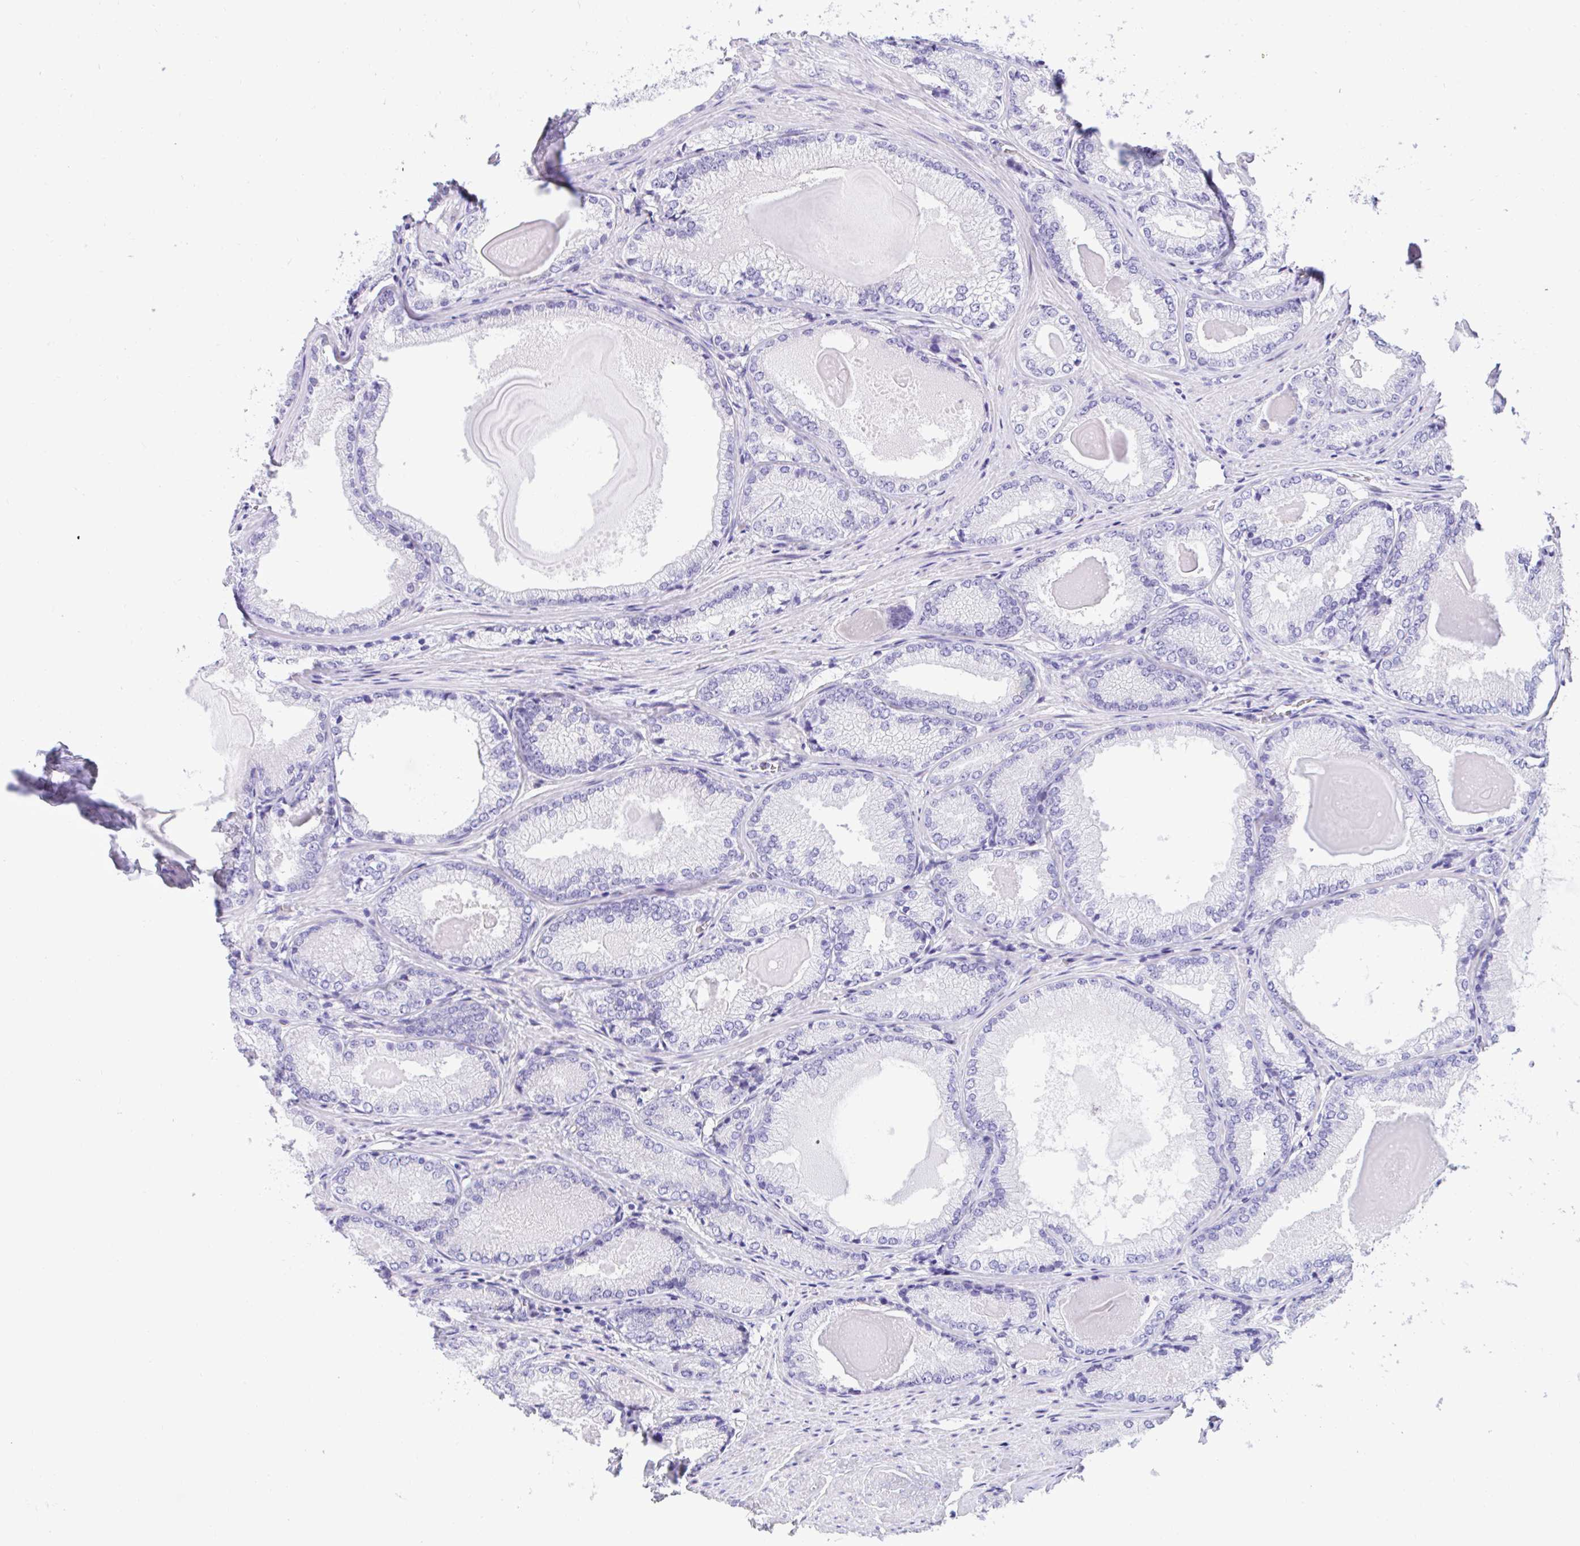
{"staining": {"intensity": "negative", "quantity": "none", "location": "none"}, "tissue": "prostate cancer", "cell_type": "Tumor cells", "image_type": "cancer", "snomed": [{"axis": "morphology", "description": "Adenocarcinoma, NOS"}, {"axis": "morphology", "description": "Adenocarcinoma, Low grade"}, {"axis": "topography", "description": "Prostate"}], "caption": "This micrograph is of prostate cancer (adenocarcinoma (low-grade)) stained with immunohistochemistry to label a protein in brown with the nuclei are counter-stained blue. There is no positivity in tumor cells.", "gene": "TMCO5A", "patient": {"sex": "male", "age": 68}}